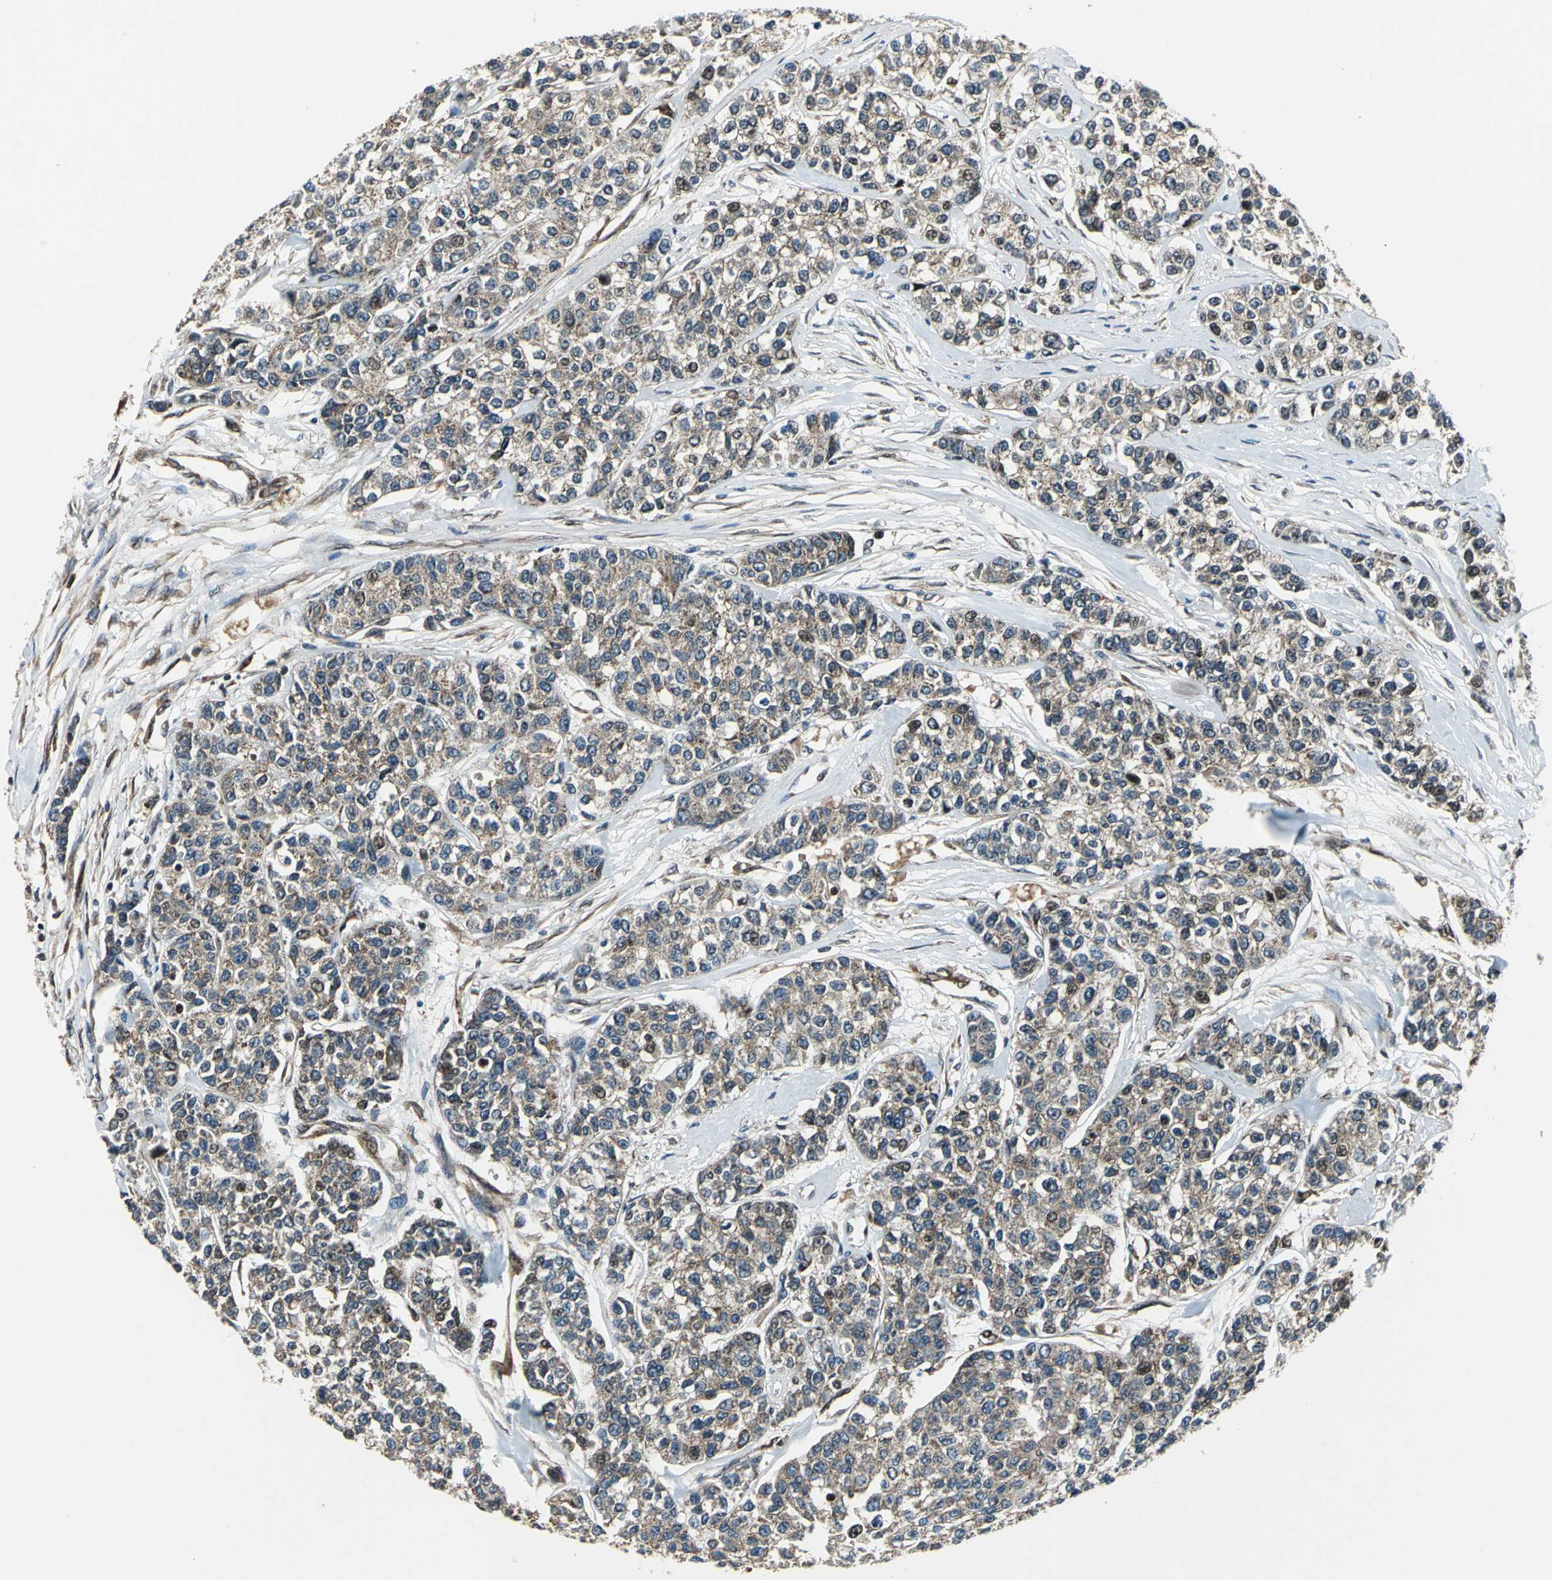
{"staining": {"intensity": "weak", "quantity": "25%-75%", "location": "cytoplasmic/membranous"}, "tissue": "breast cancer", "cell_type": "Tumor cells", "image_type": "cancer", "snomed": [{"axis": "morphology", "description": "Duct carcinoma"}, {"axis": "topography", "description": "Breast"}], "caption": "Brown immunohistochemical staining in breast cancer demonstrates weak cytoplasmic/membranous positivity in approximately 25%-75% of tumor cells.", "gene": "AATF", "patient": {"sex": "female", "age": 51}}